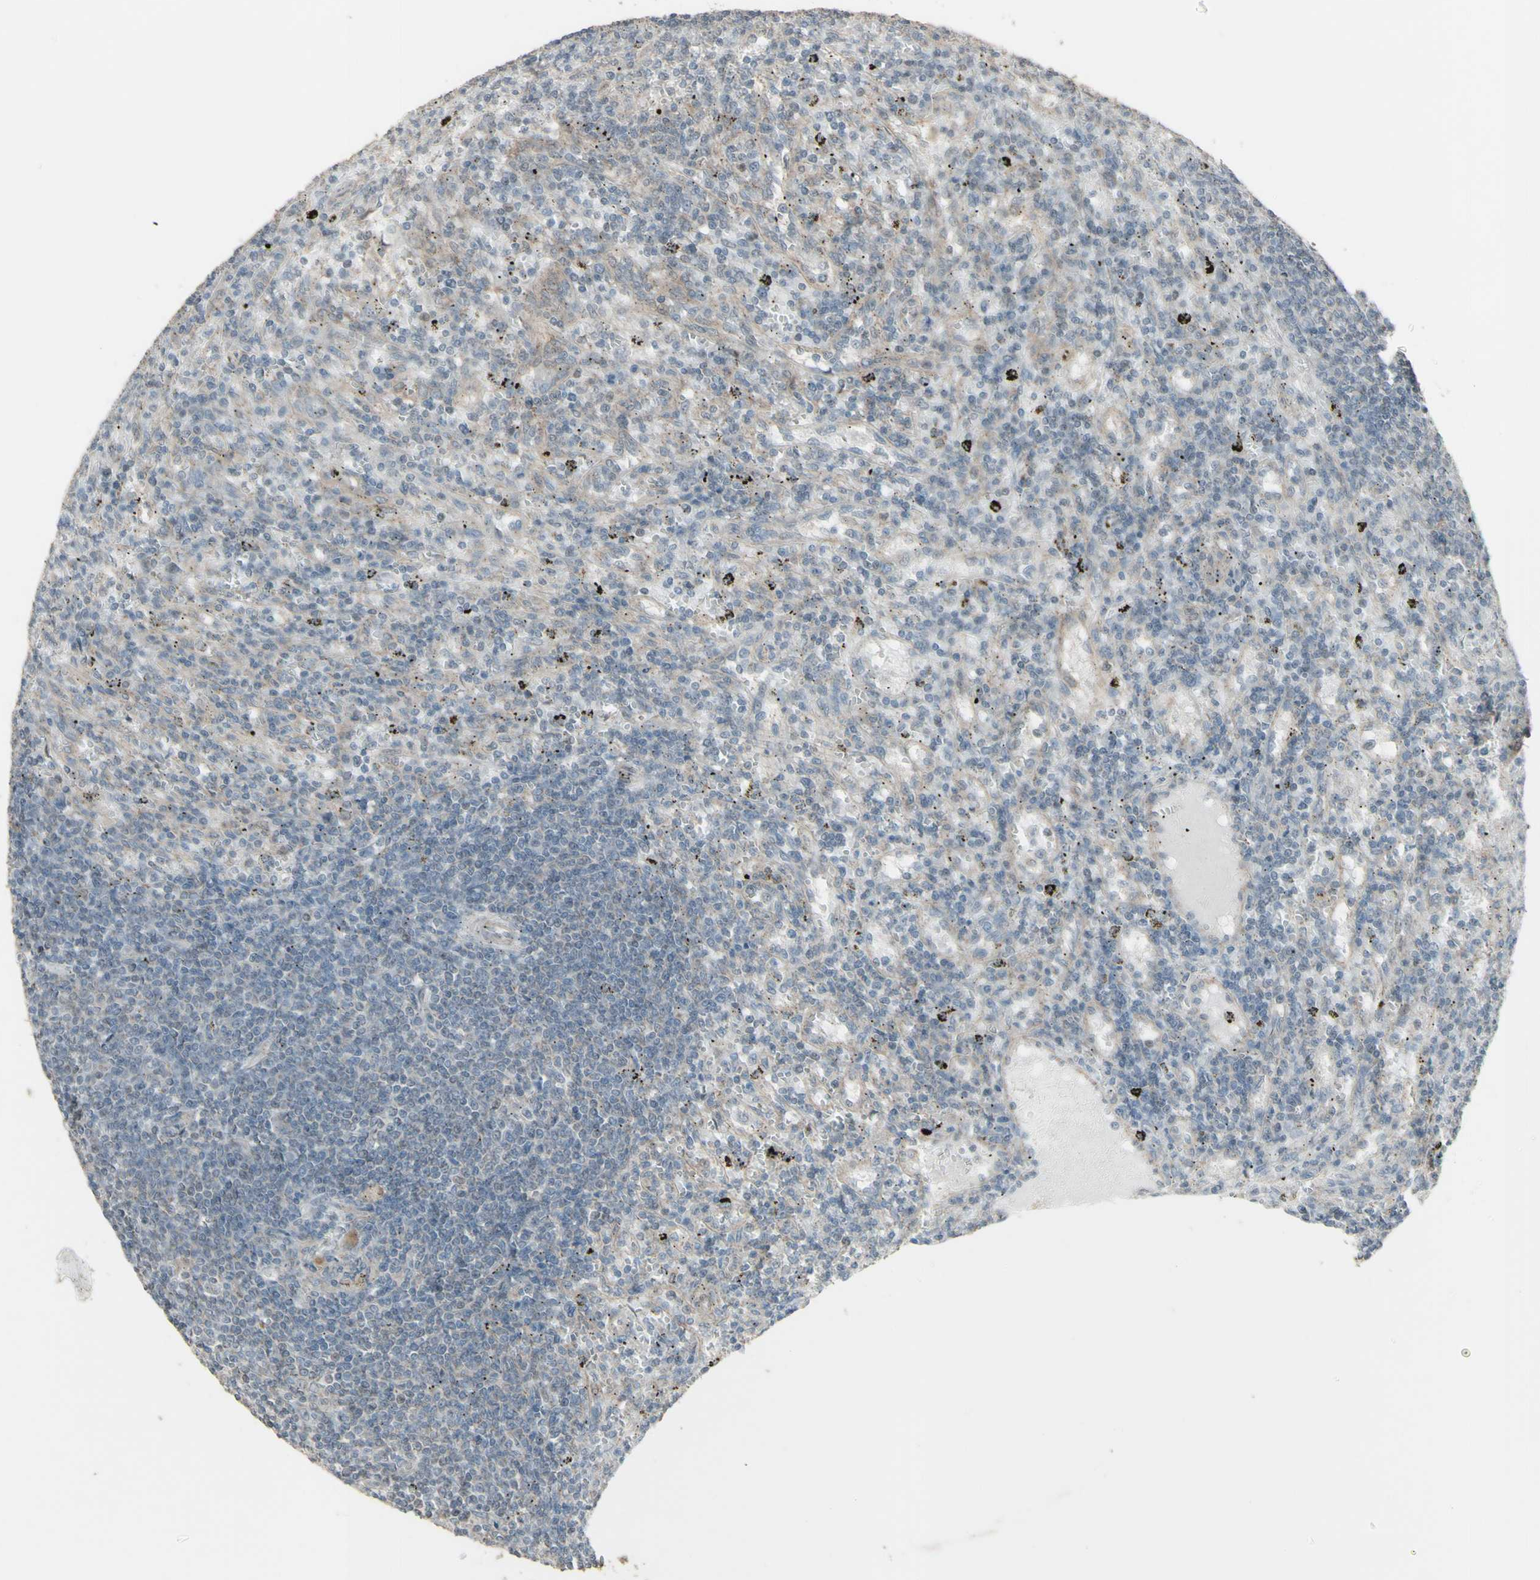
{"staining": {"intensity": "negative", "quantity": "none", "location": "none"}, "tissue": "lymphoma", "cell_type": "Tumor cells", "image_type": "cancer", "snomed": [{"axis": "morphology", "description": "Malignant lymphoma, non-Hodgkin's type, Low grade"}, {"axis": "topography", "description": "Spleen"}], "caption": "This photomicrograph is of lymphoma stained with IHC to label a protein in brown with the nuclei are counter-stained blue. There is no staining in tumor cells. The staining was performed using DAB to visualize the protein expression in brown, while the nuclei were stained in blue with hematoxylin (Magnification: 20x).", "gene": "FXYD3", "patient": {"sex": "male", "age": 76}}